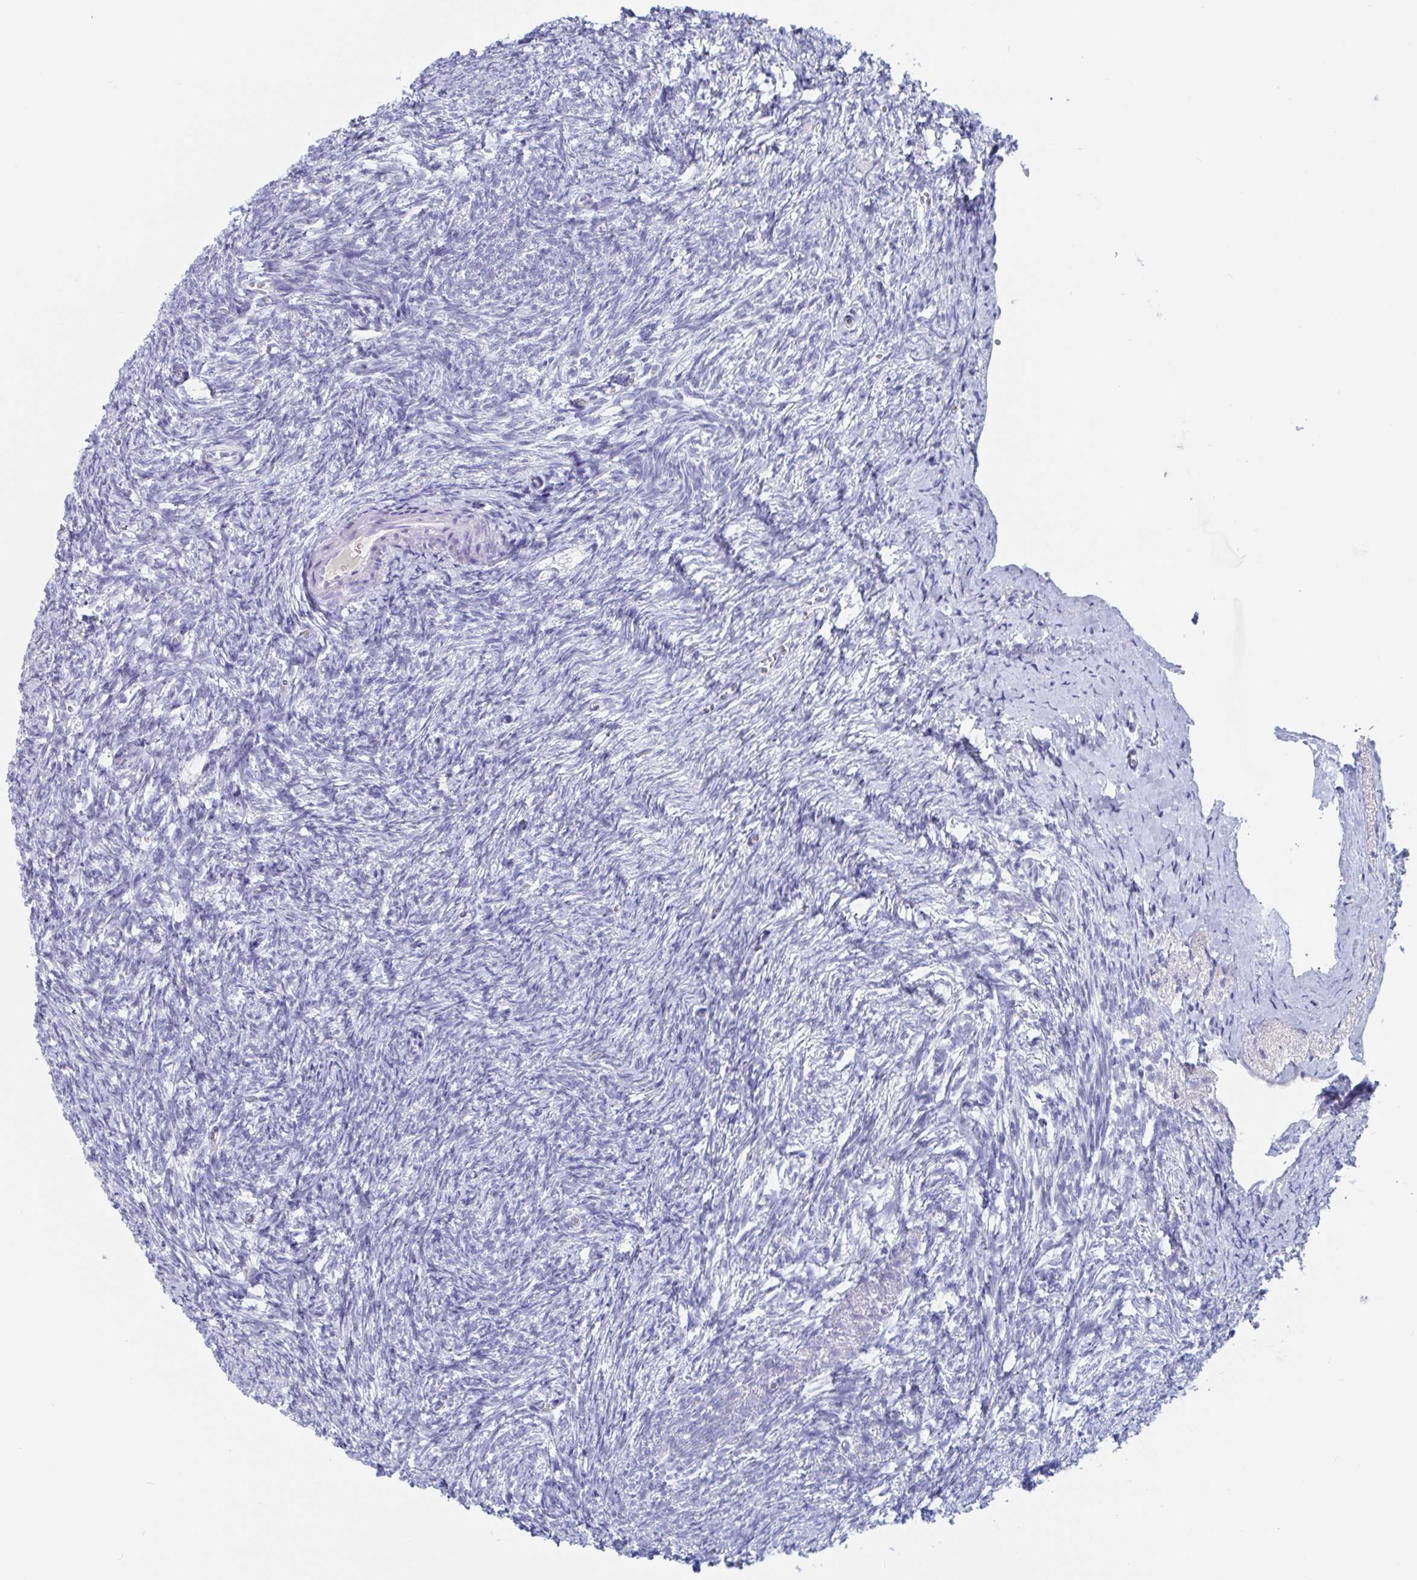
{"staining": {"intensity": "negative", "quantity": "none", "location": "none"}, "tissue": "ovary", "cell_type": "Ovarian stroma cells", "image_type": "normal", "snomed": [{"axis": "morphology", "description": "Normal tissue, NOS"}, {"axis": "topography", "description": "Ovary"}], "caption": "DAB immunohistochemical staining of benign ovary exhibits no significant expression in ovarian stroma cells.", "gene": "DPEP3", "patient": {"sex": "female", "age": 41}}